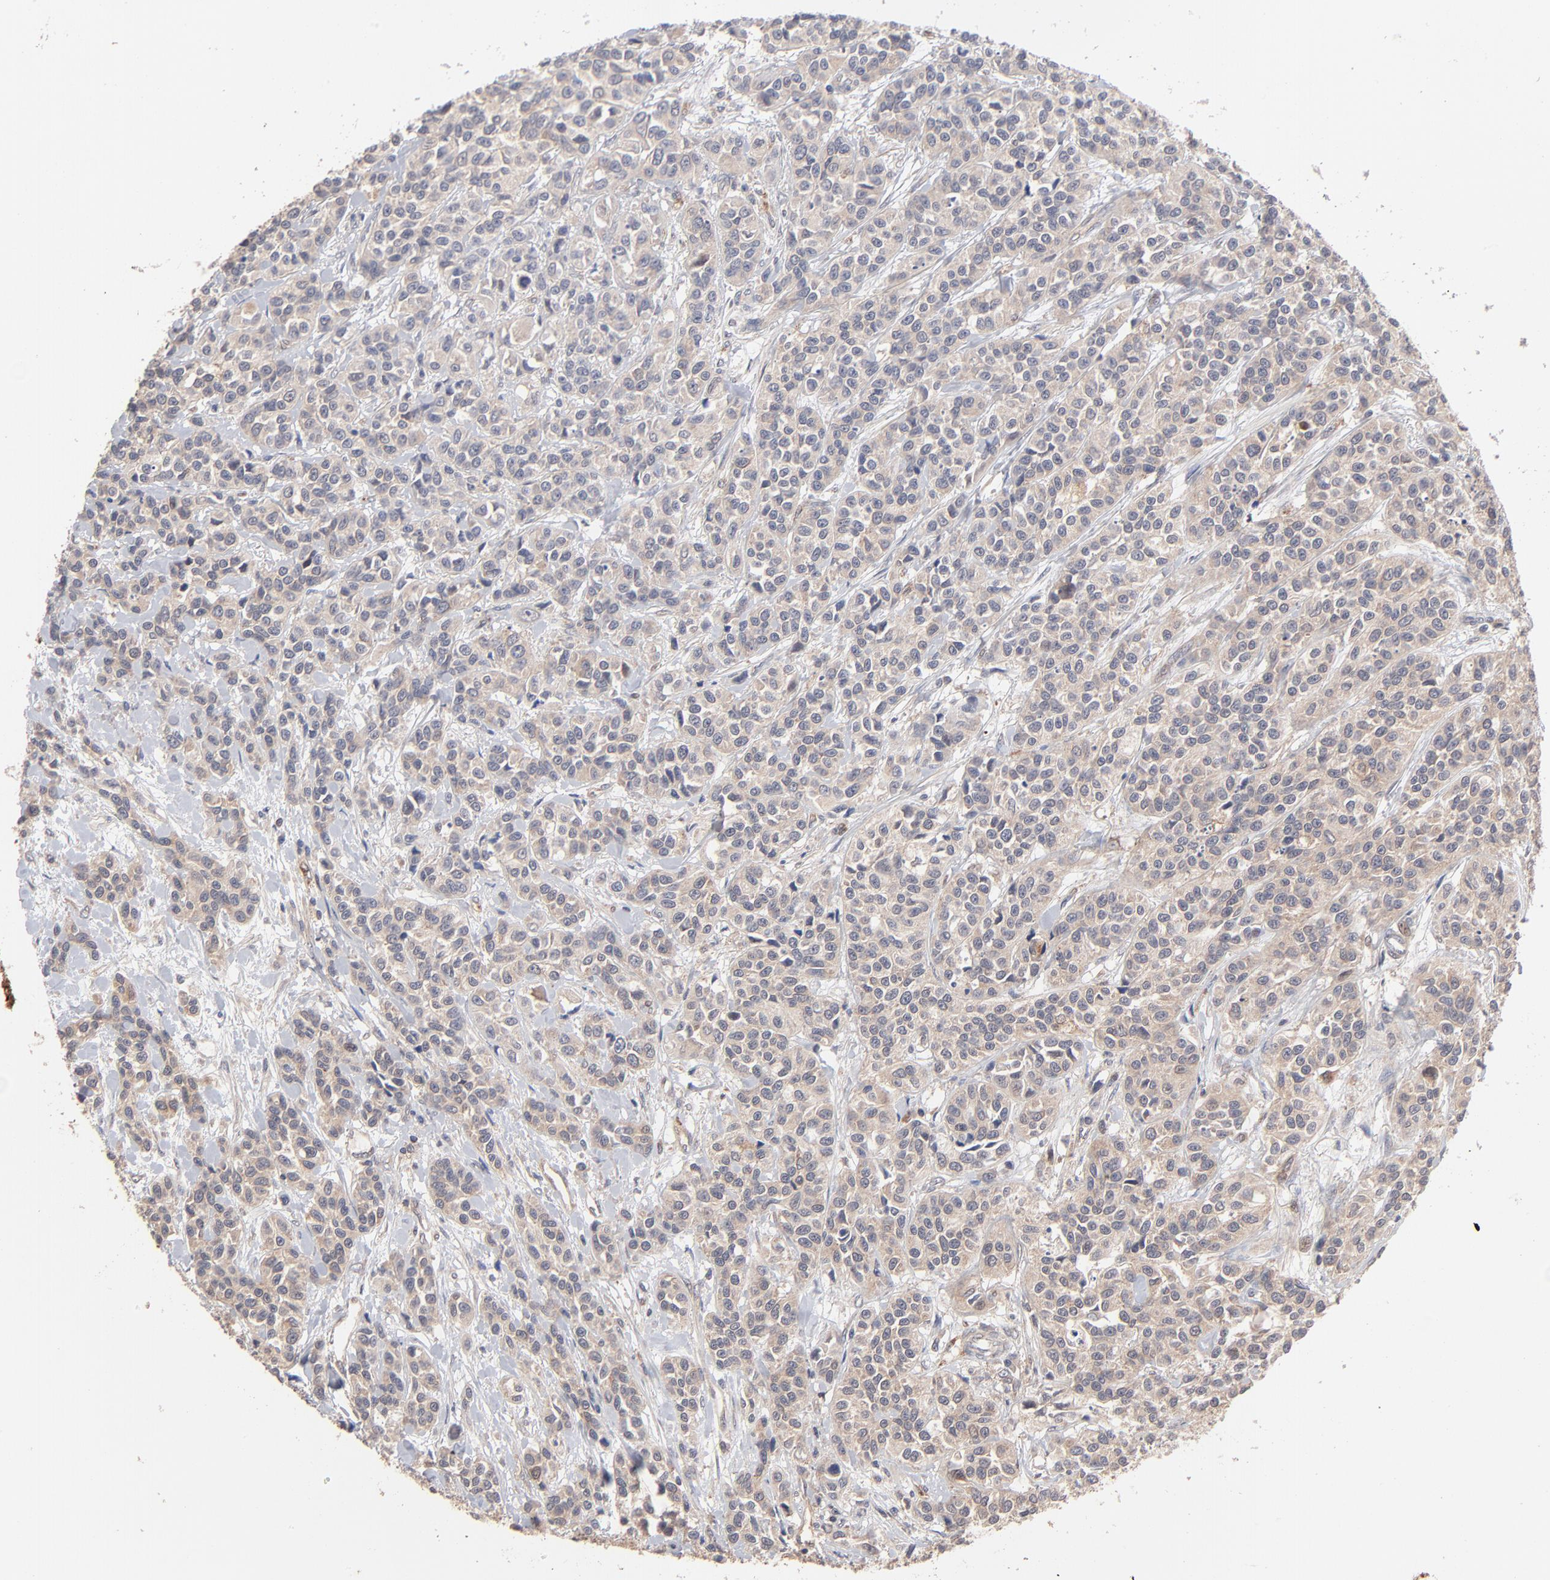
{"staining": {"intensity": "weak", "quantity": ">75%", "location": "cytoplasmic/membranous"}, "tissue": "urothelial cancer", "cell_type": "Tumor cells", "image_type": "cancer", "snomed": [{"axis": "morphology", "description": "Urothelial carcinoma, High grade"}, {"axis": "topography", "description": "Urinary bladder"}], "caption": "Immunohistochemistry (IHC) staining of high-grade urothelial carcinoma, which reveals low levels of weak cytoplasmic/membranous positivity in approximately >75% of tumor cells indicating weak cytoplasmic/membranous protein positivity. The staining was performed using DAB (3,3'-diaminobenzidine) (brown) for protein detection and nuclei were counterstained in hematoxylin (blue).", "gene": "IVNS1ABP", "patient": {"sex": "female", "age": 81}}